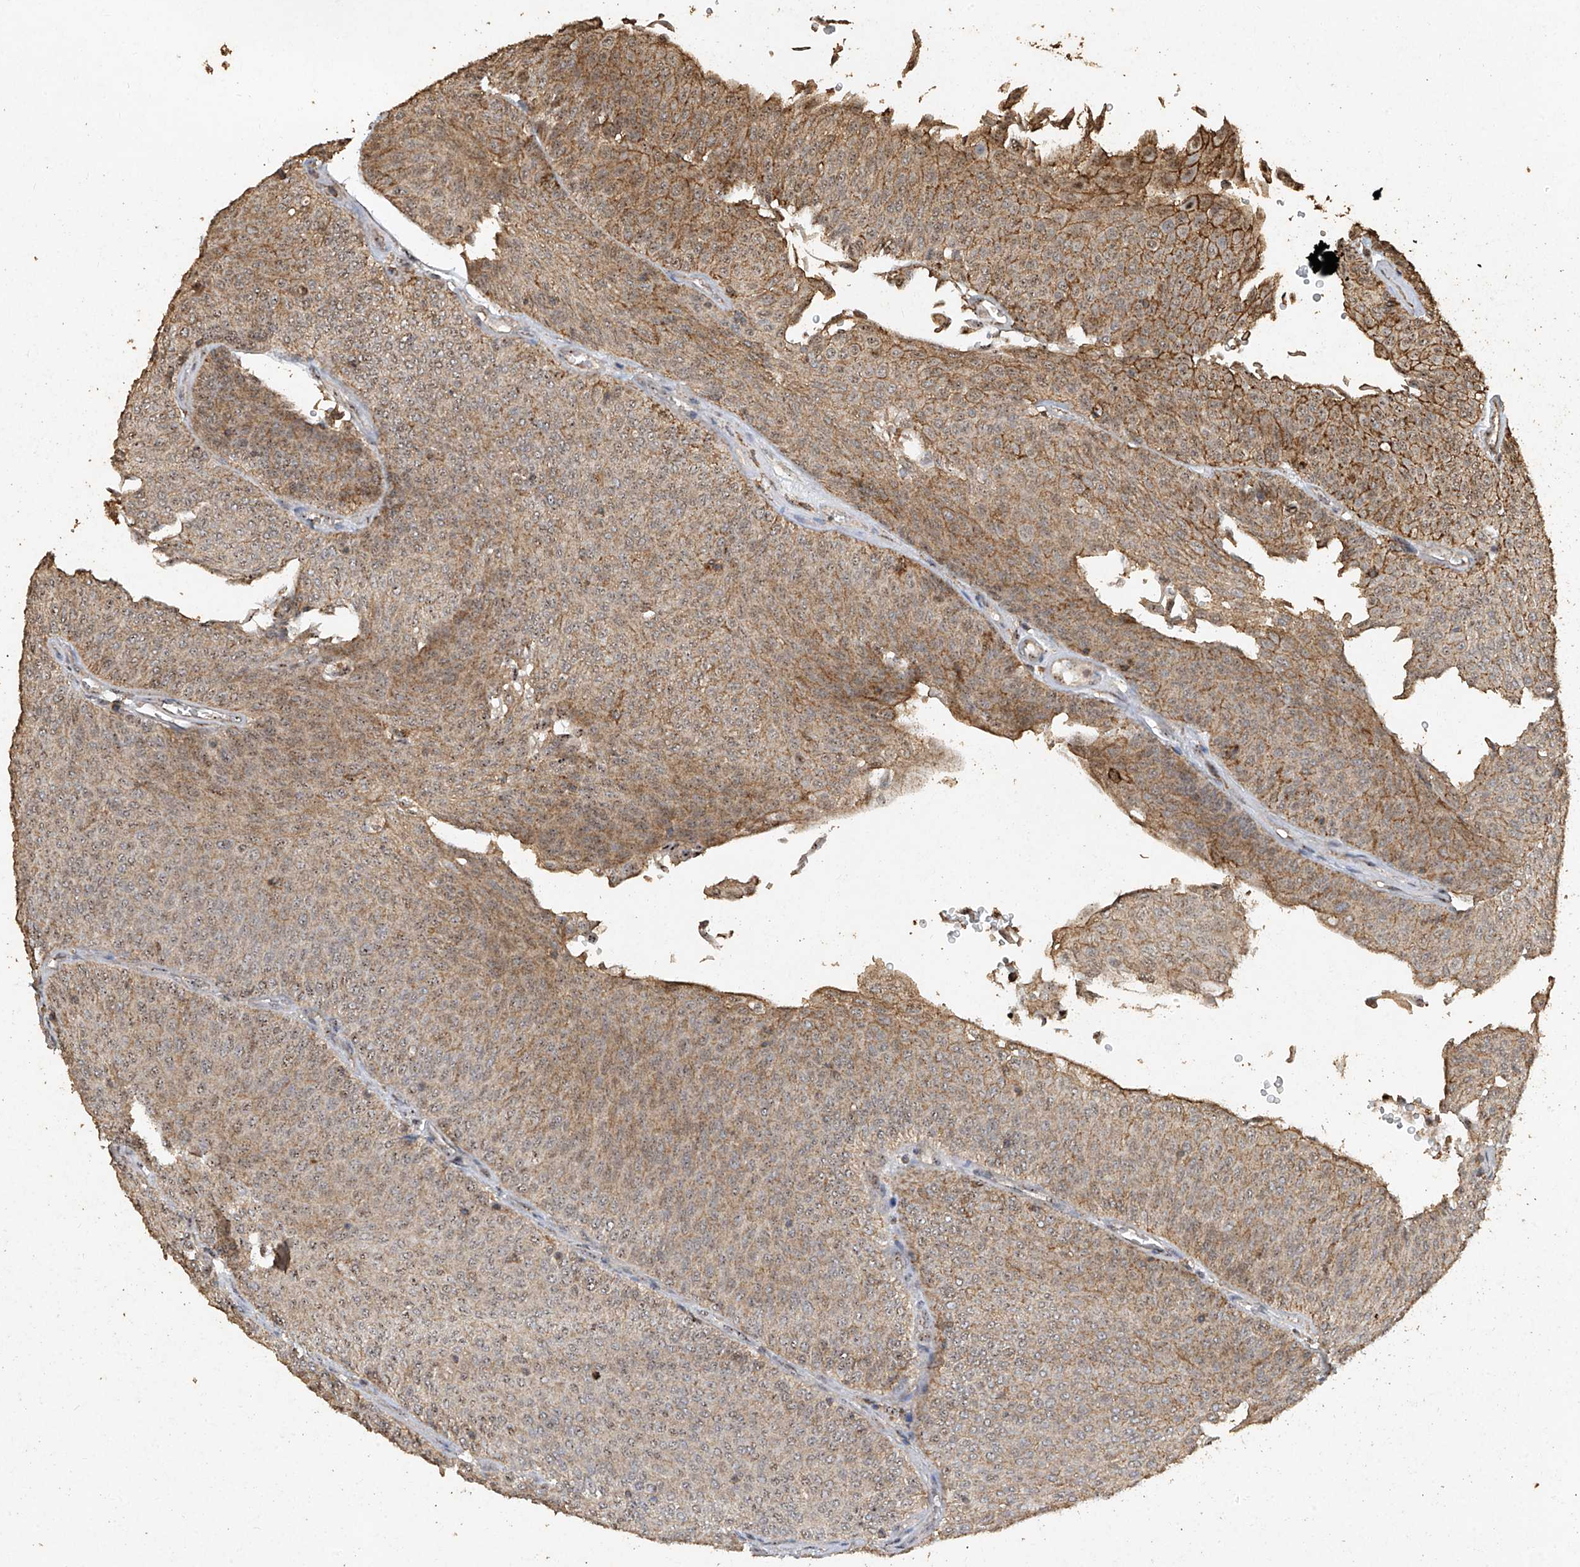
{"staining": {"intensity": "moderate", "quantity": "25%-75%", "location": "cytoplasmic/membranous,nuclear"}, "tissue": "urothelial cancer", "cell_type": "Tumor cells", "image_type": "cancer", "snomed": [{"axis": "morphology", "description": "Urothelial carcinoma, Low grade"}, {"axis": "topography", "description": "Urinary bladder"}], "caption": "Immunohistochemical staining of urothelial cancer demonstrates medium levels of moderate cytoplasmic/membranous and nuclear protein staining in about 25%-75% of tumor cells.", "gene": "ERBB3", "patient": {"sex": "male", "age": 78}}